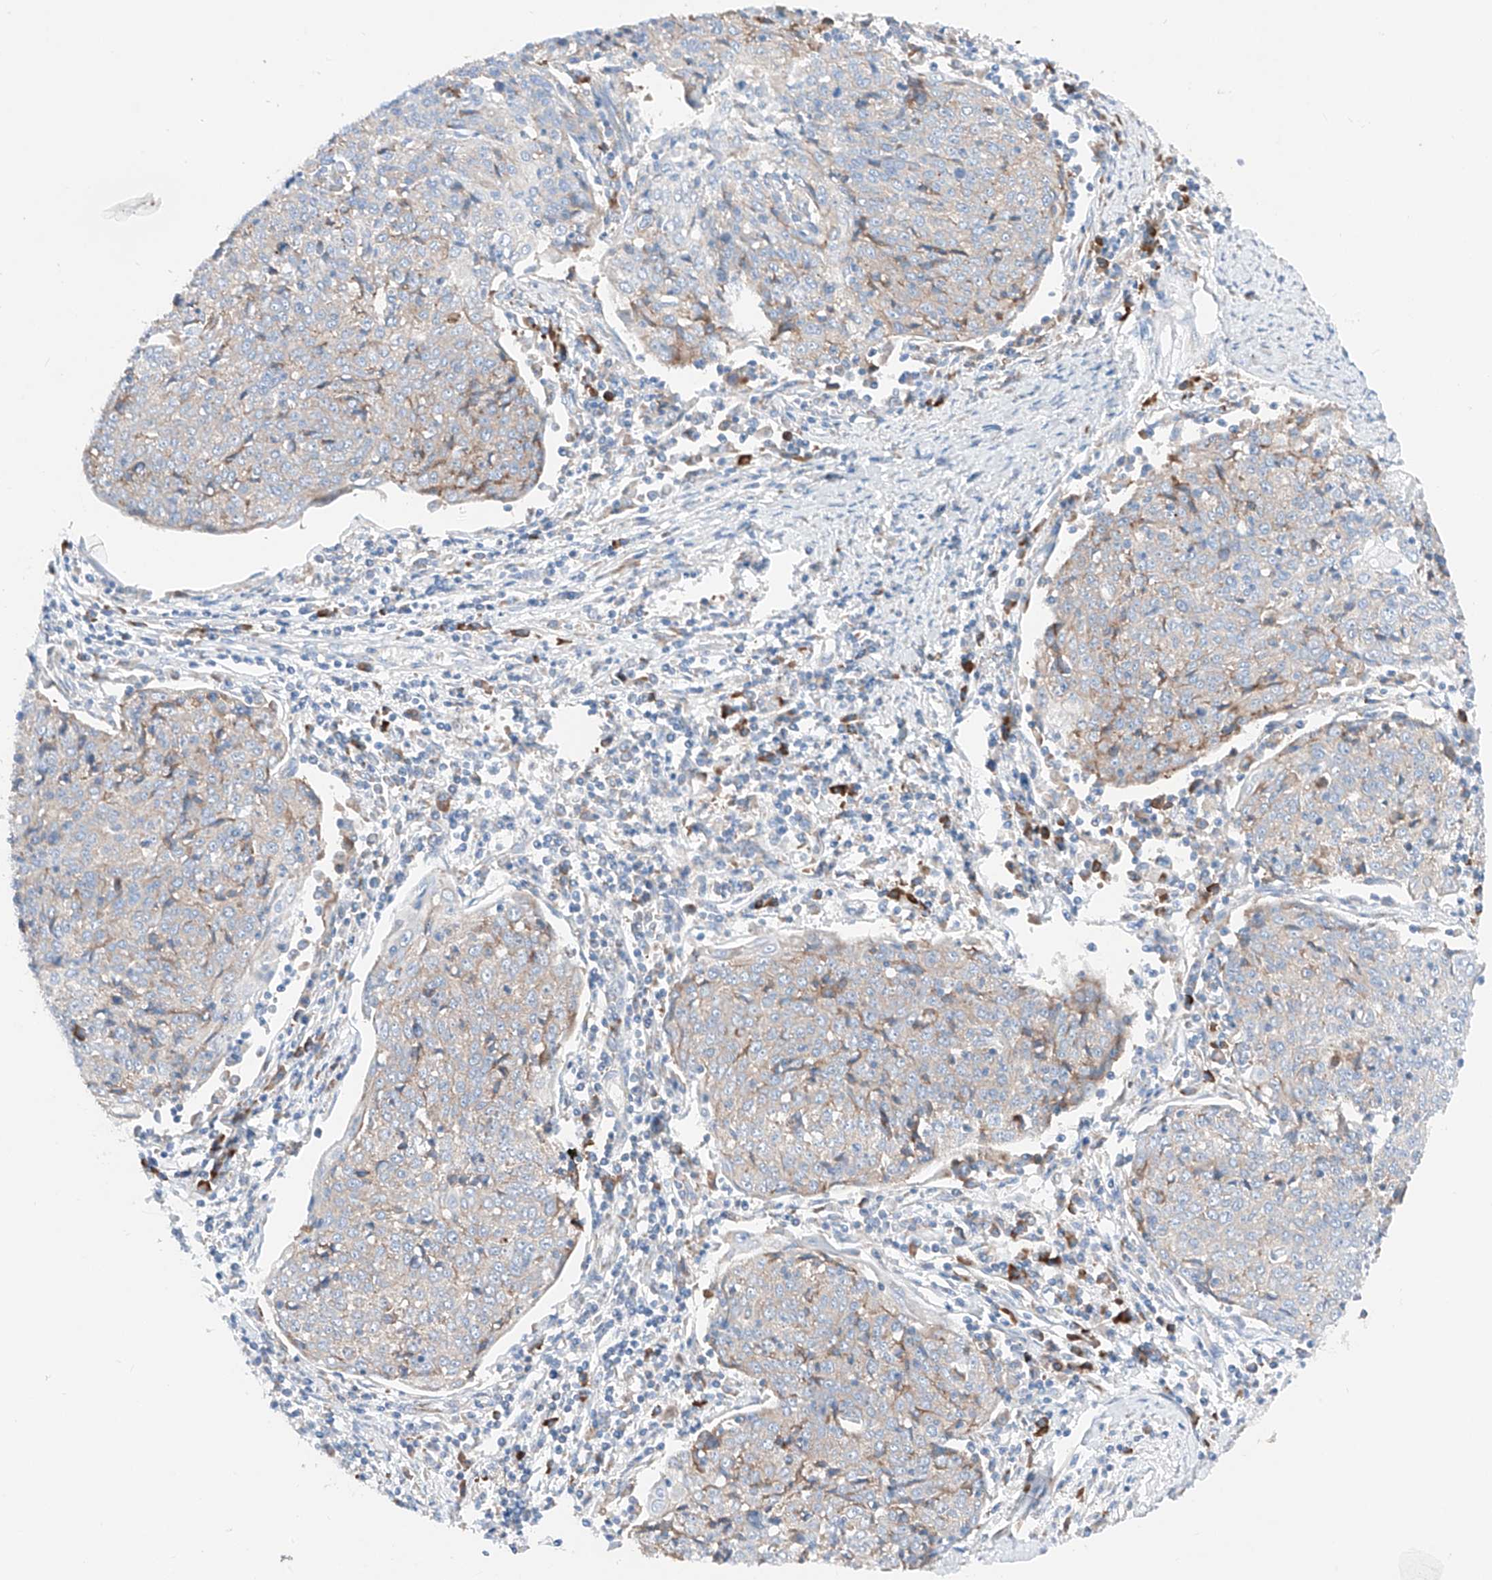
{"staining": {"intensity": "weak", "quantity": "25%-75%", "location": "cytoplasmic/membranous"}, "tissue": "cervical cancer", "cell_type": "Tumor cells", "image_type": "cancer", "snomed": [{"axis": "morphology", "description": "Squamous cell carcinoma, NOS"}, {"axis": "topography", "description": "Cervix"}], "caption": "Immunohistochemistry staining of cervical squamous cell carcinoma, which exhibits low levels of weak cytoplasmic/membranous staining in approximately 25%-75% of tumor cells indicating weak cytoplasmic/membranous protein staining. The staining was performed using DAB (3,3'-diaminobenzidine) (brown) for protein detection and nuclei were counterstained in hematoxylin (blue).", "gene": "CRELD1", "patient": {"sex": "female", "age": 48}}